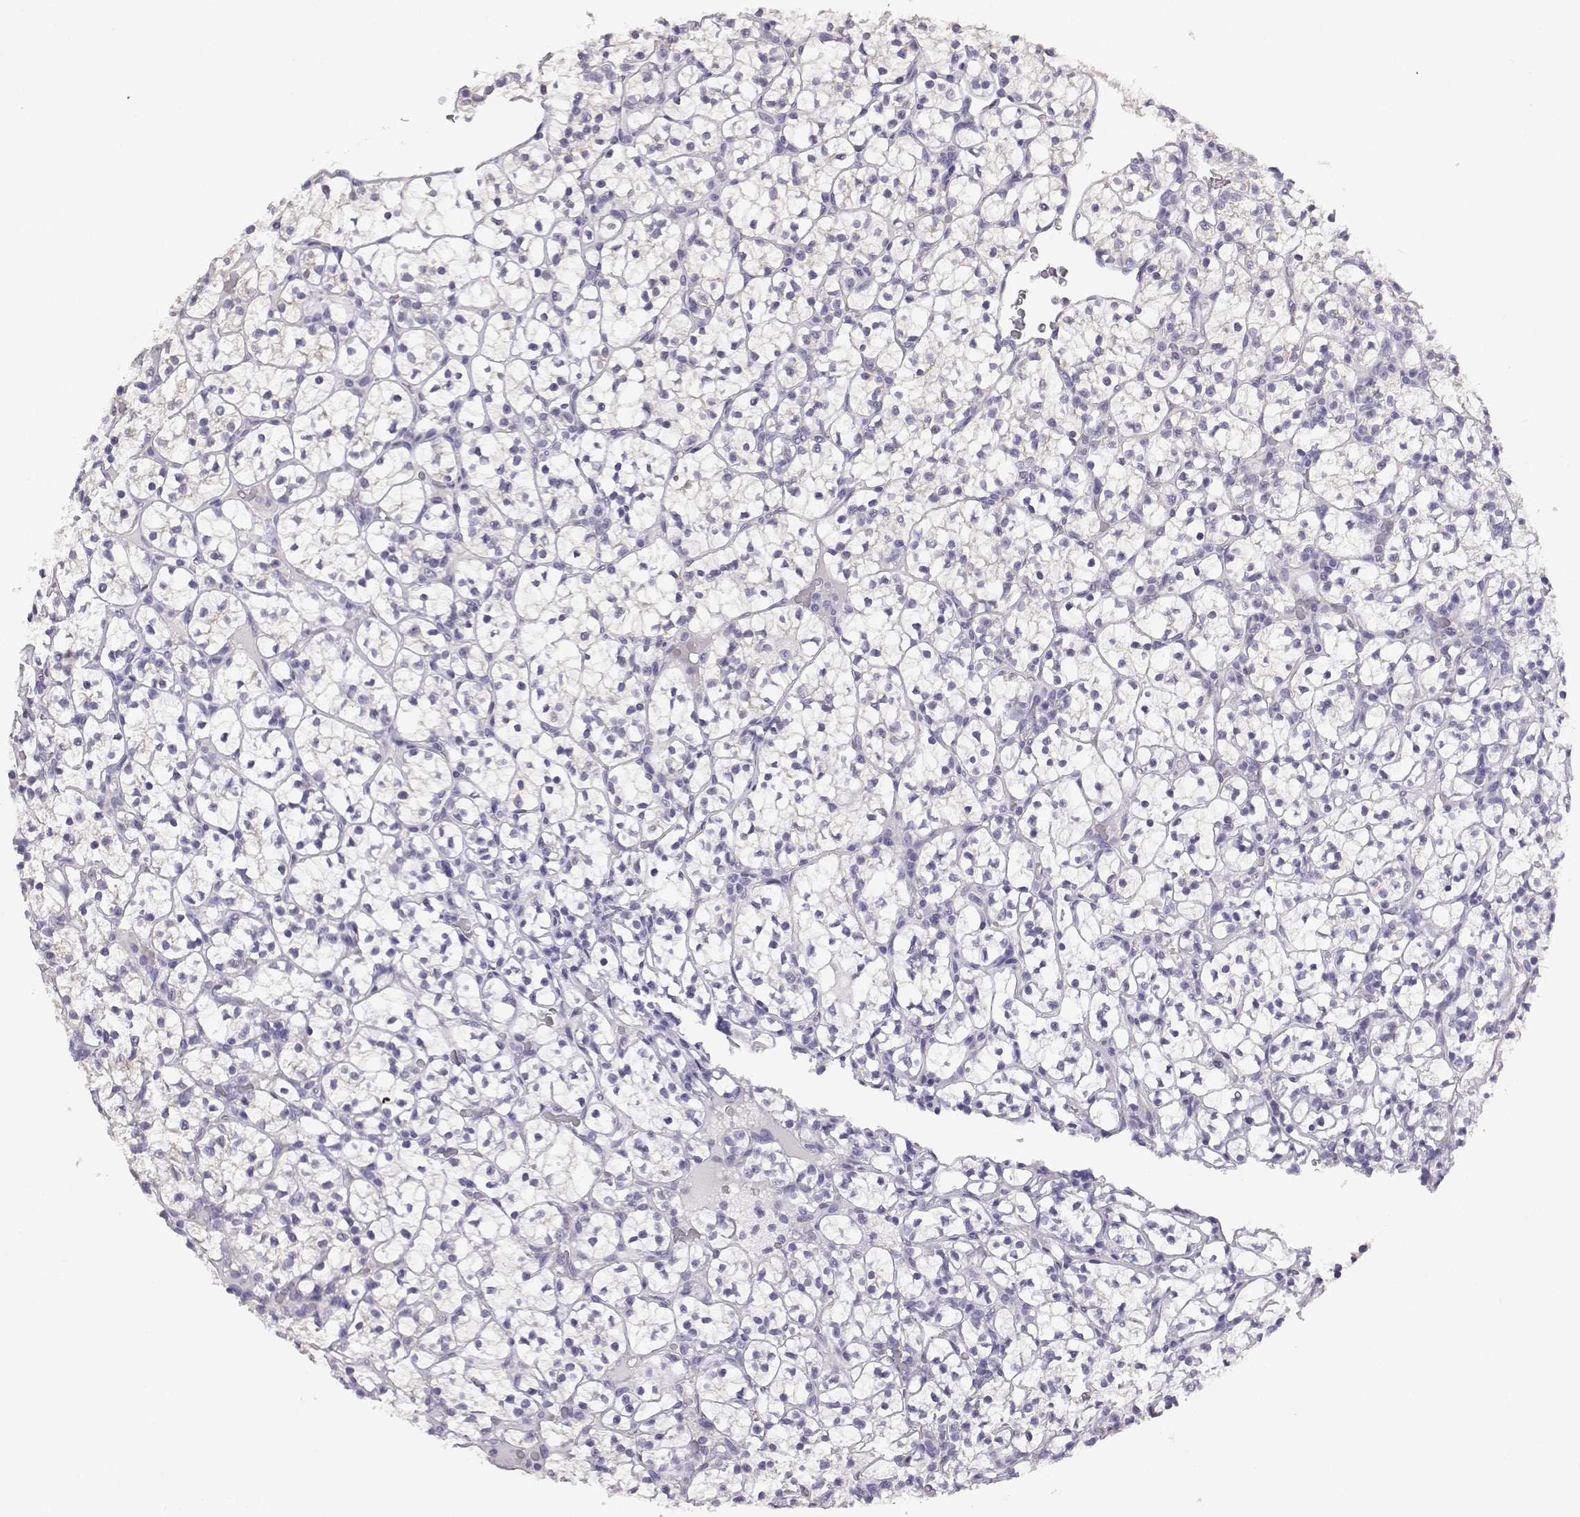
{"staining": {"intensity": "negative", "quantity": "none", "location": "none"}, "tissue": "renal cancer", "cell_type": "Tumor cells", "image_type": "cancer", "snomed": [{"axis": "morphology", "description": "Adenocarcinoma, NOS"}, {"axis": "topography", "description": "Kidney"}], "caption": "IHC image of renal adenocarcinoma stained for a protein (brown), which demonstrates no staining in tumor cells.", "gene": "ENDOU", "patient": {"sex": "female", "age": 89}}